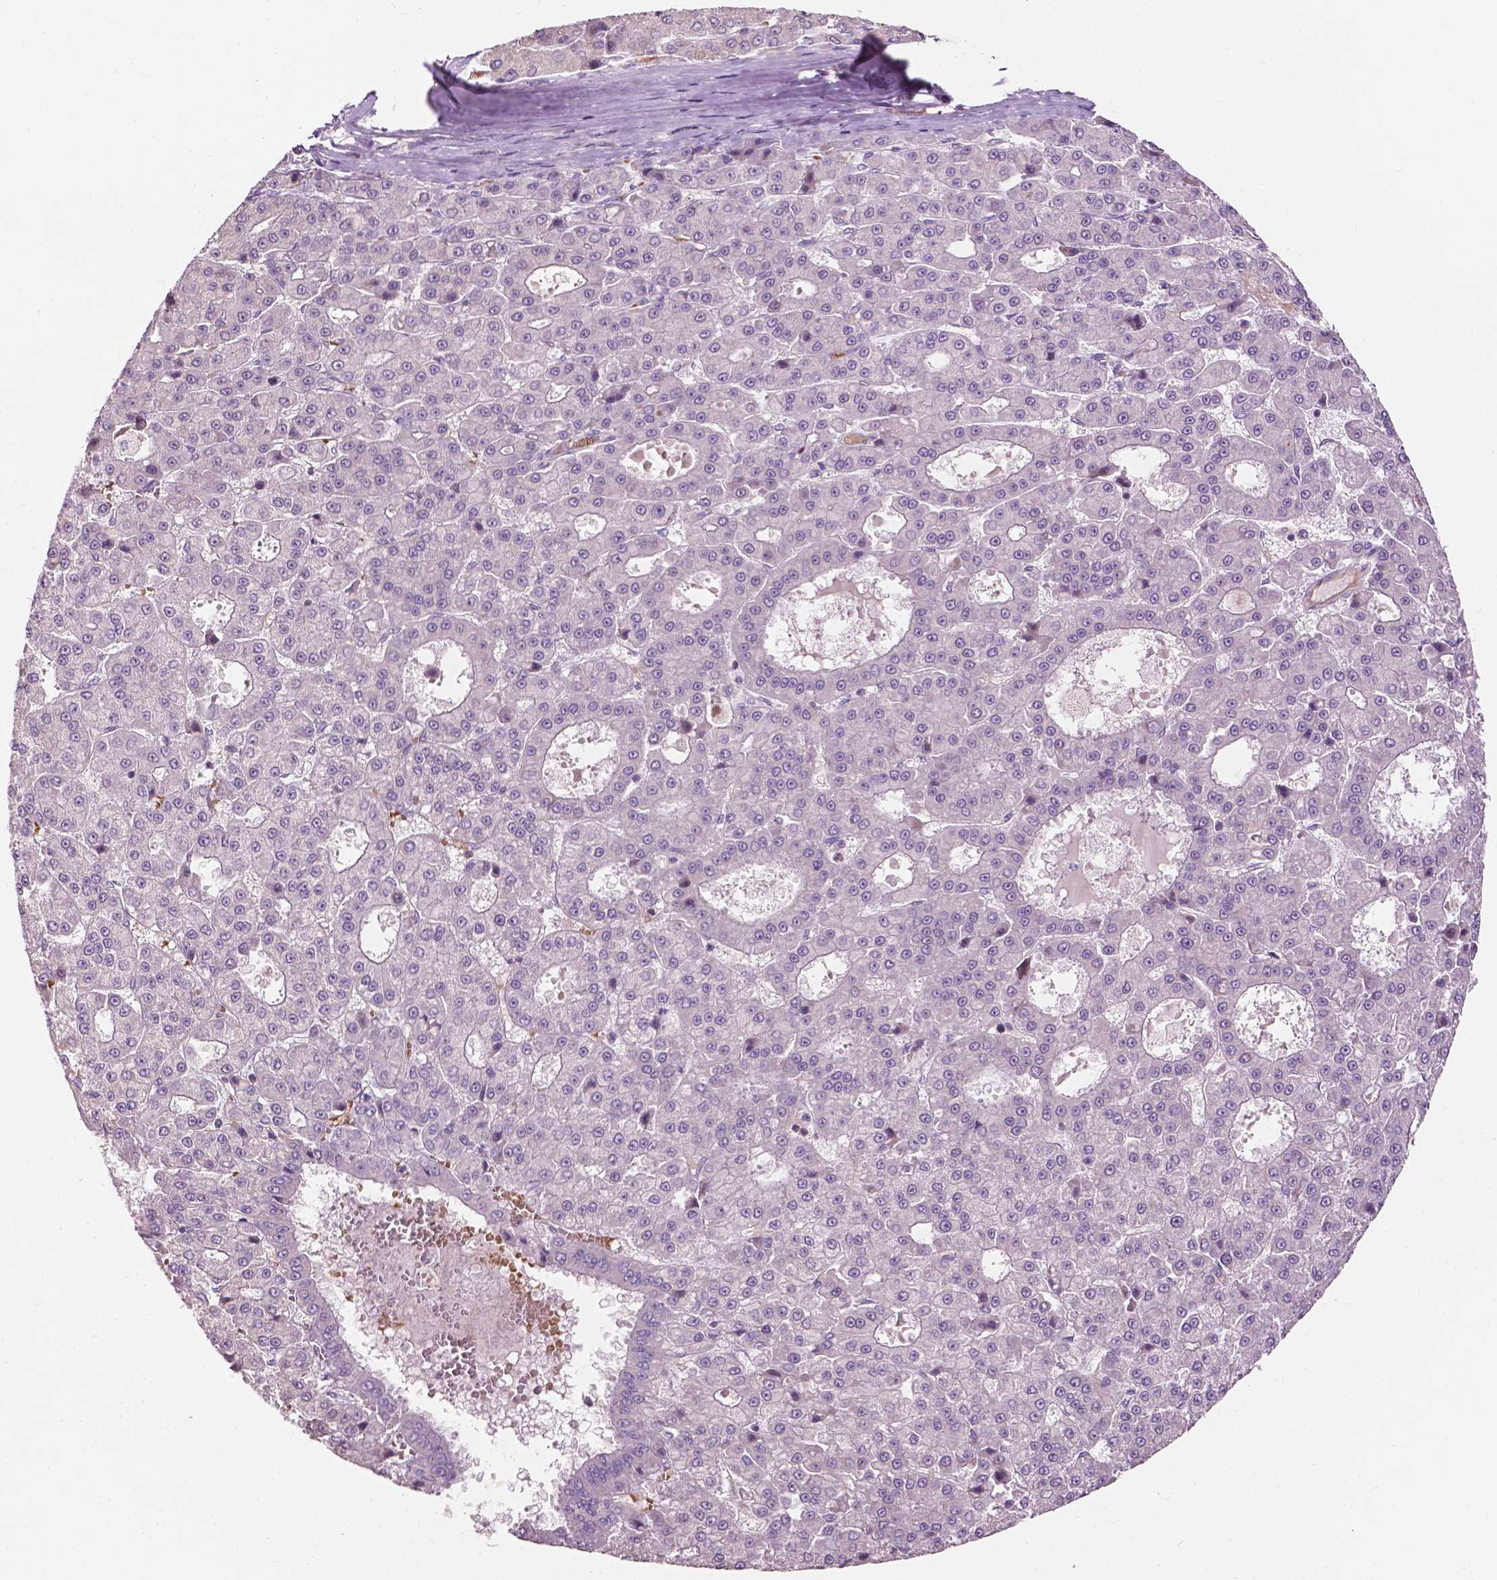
{"staining": {"intensity": "negative", "quantity": "none", "location": "none"}, "tissue": "liver cancer", "cell_type": "Tumor cells", "image_type": "cancer", "snomed": [{"axis": "morphology", "description": "Carcinoma, Hepatocellular, NOS"}, {"axis": "topography", "description": "Liver"}], "caption": "Immunohistochemistry of human liver hepatocellular carcinoma shows no staining in tumor cells. Nuclei are stained in blue.", "gene": "NDUFS1", "patient": {"sex": "male", "age": 70}}